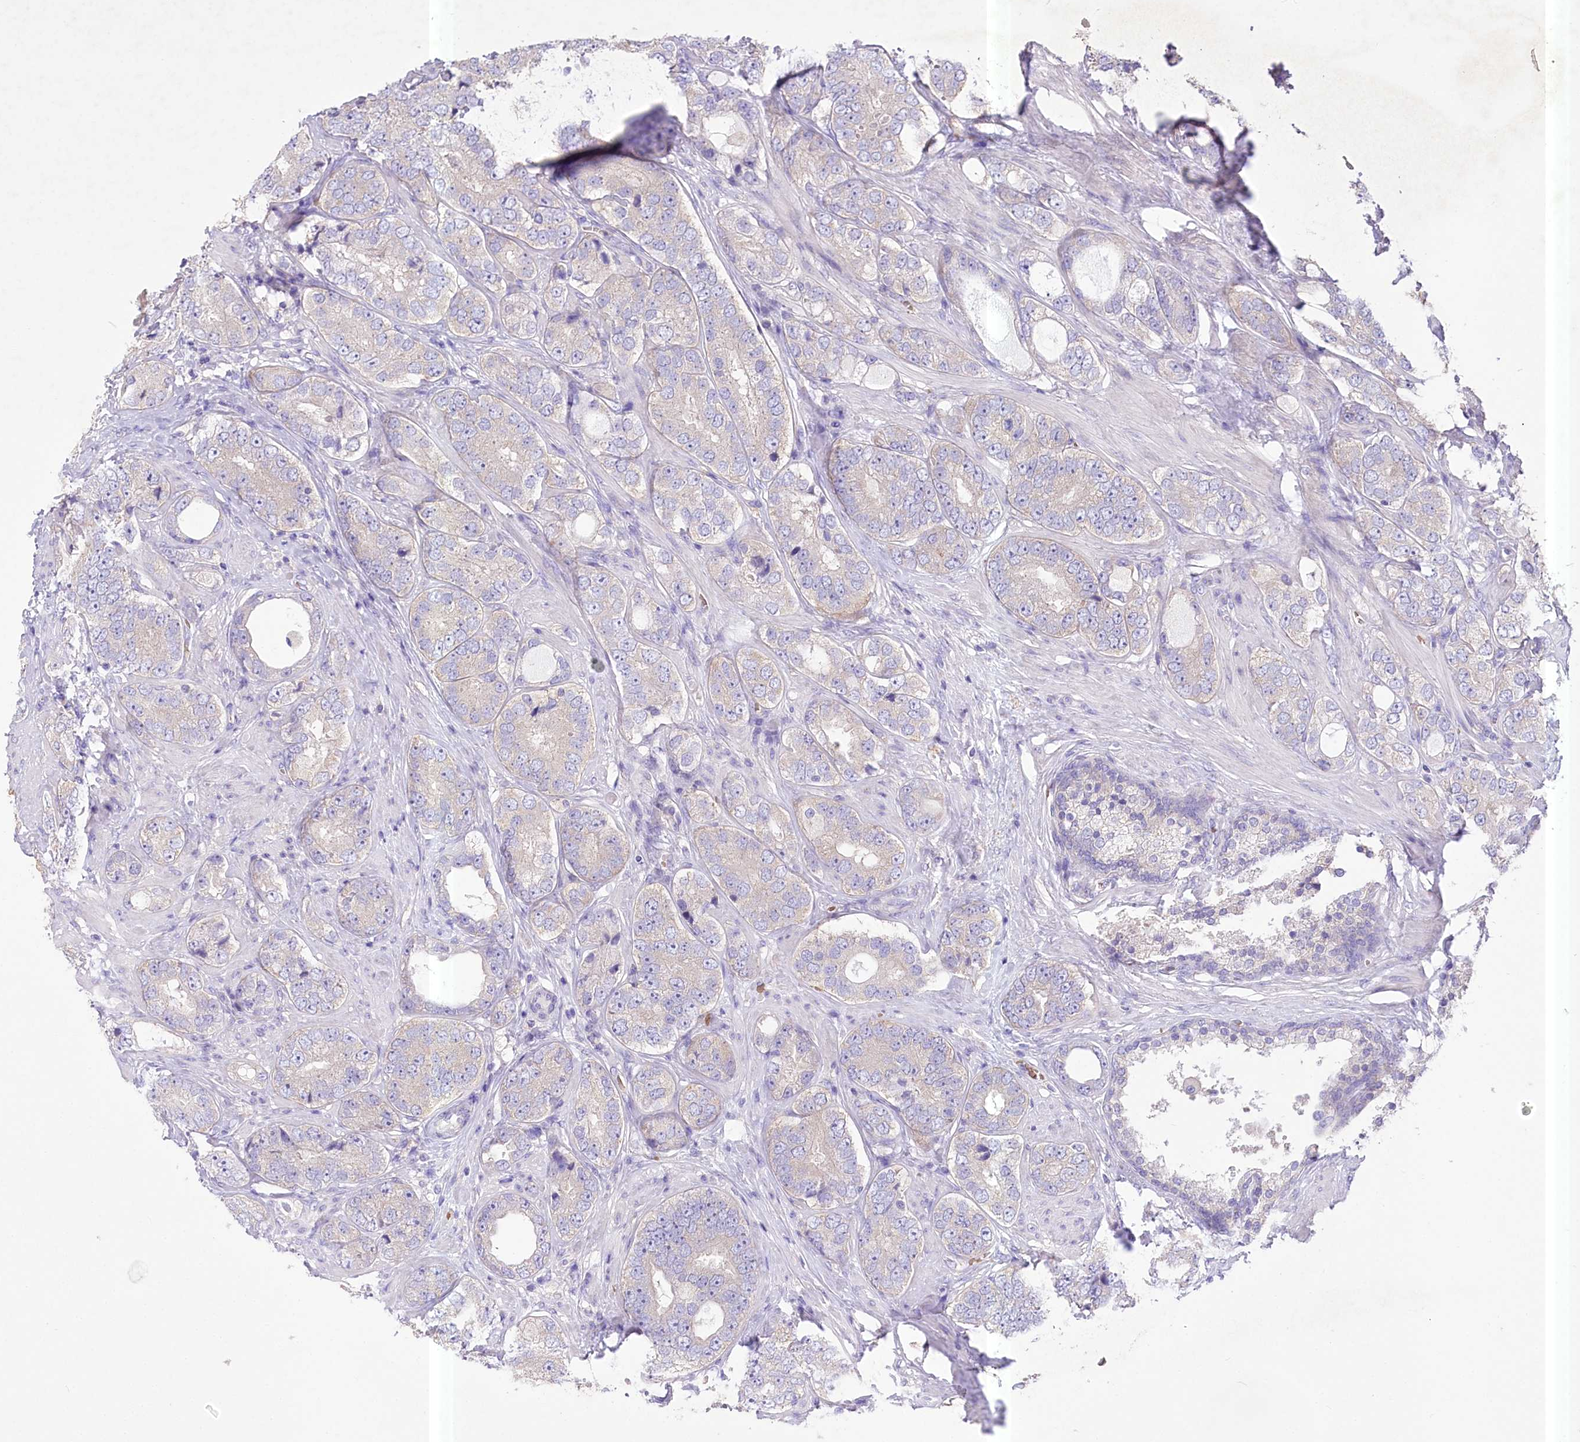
{"staining": {"intensity": "negative", "quantity": "none", "location": "none"}, "tissue": "prostate cancer", "cell_type": "Tumor cells", "image_type": "cancer", "snomed": [{"axis": "morphology", "description": "Adenocarcinoma, High grade"}, {"axis": "topography", "description": "Prostate"}], "caption": "This is a micrograph of IHC staining of high-grade adenocarcinoma (prostate), which shows no staining in tumor cells.", "gene": "PRSS53", "patient": {"sex": "male", "age": 56}}